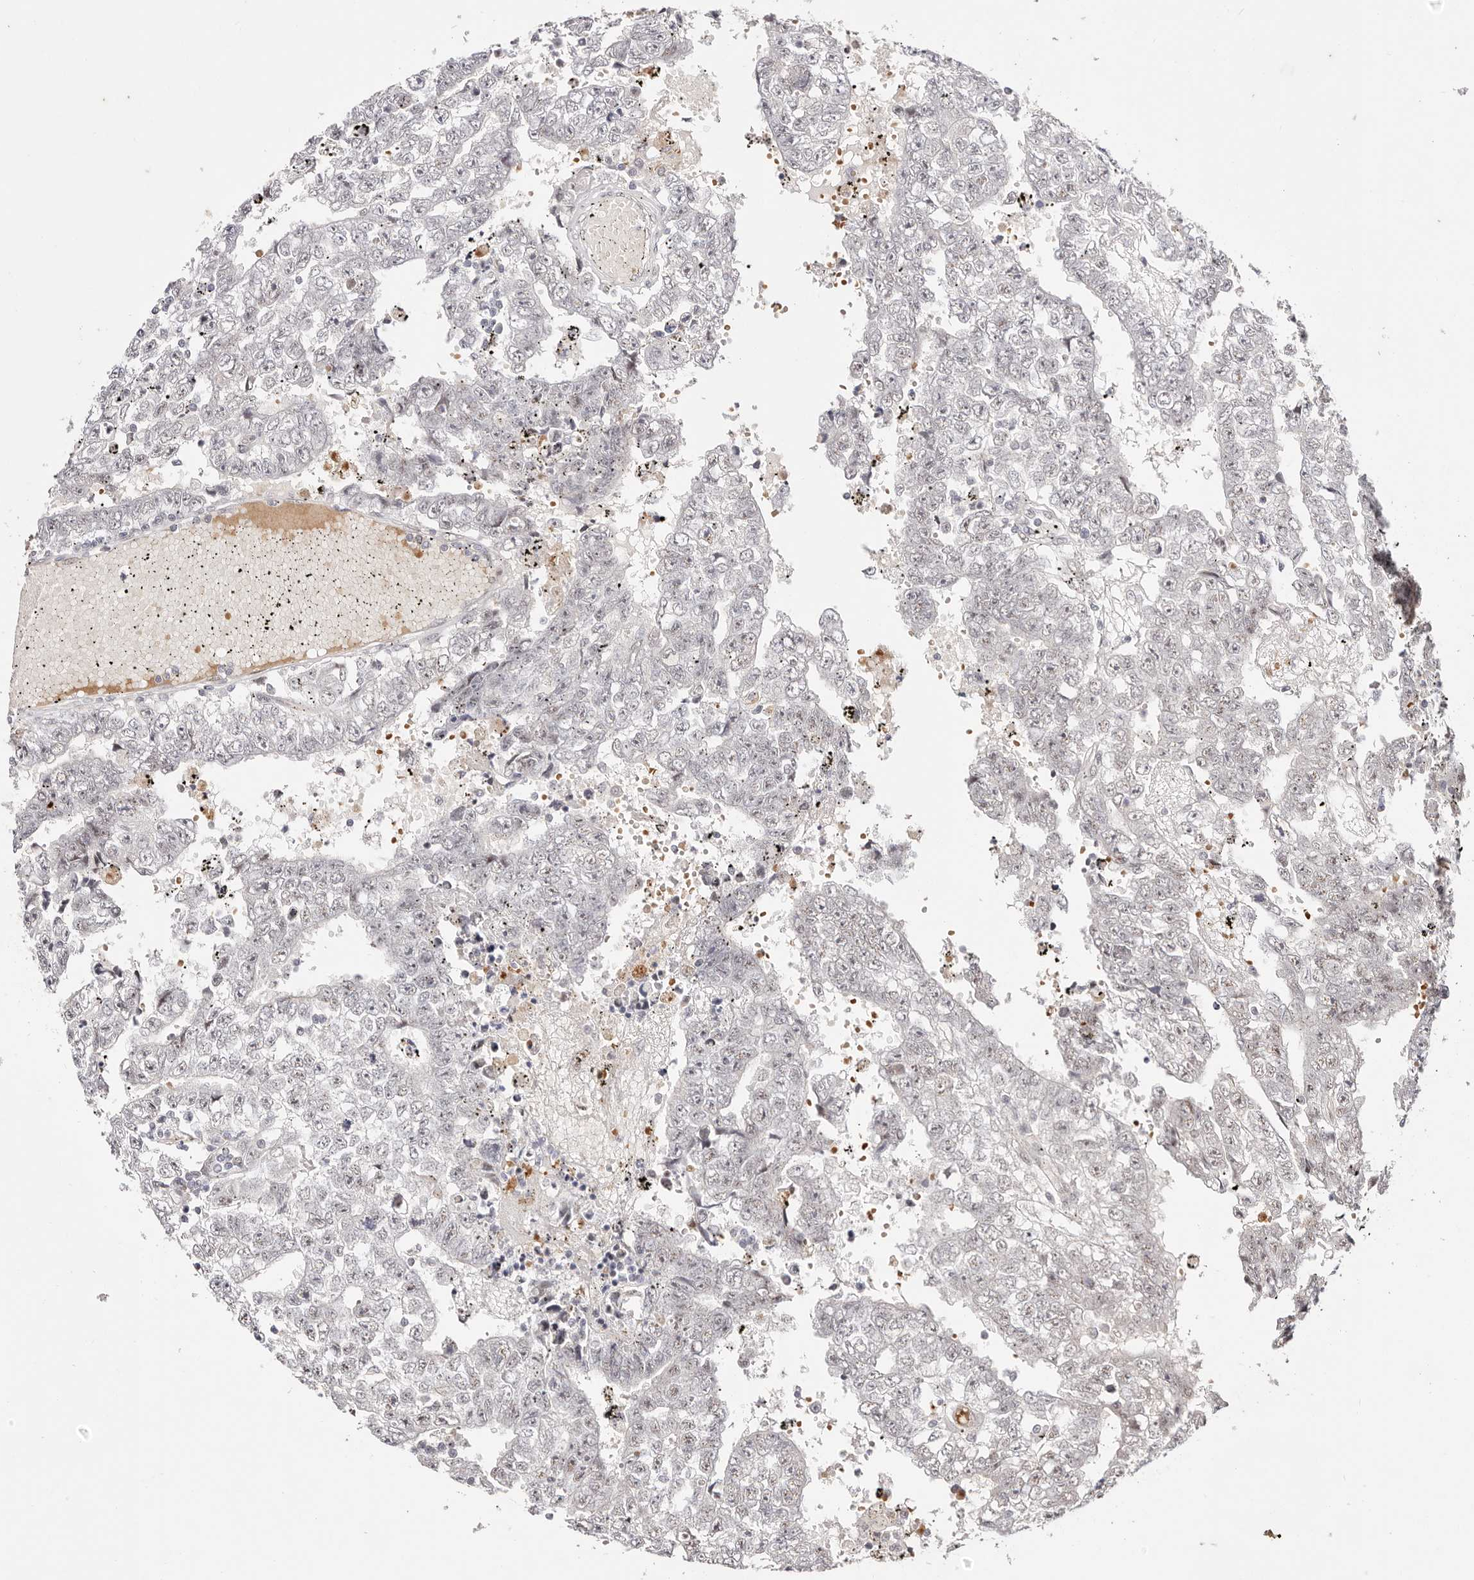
{"staining": {"intensity": "negative", "quantity": "none", "location": "none"}, "tissue": "testis cancer", "cell_type": "Tumor cells", "image_type": "cancer", "snomed": [{"axis": "morphology", "description": "Carcinoma, Embryonal, NOS"}, {"axis": "topography", "description": "Testis"}], "caption": "Immunohistochemistry of human testis embryonal carcinoma reveals no expression in tumor cells. Brightfield microscopy of immunohistochemistry stained with DAB (brown) and hematoxylin (blue), captured at high magnification.", "gene": "WRN", "patient": {"sex": "male", "age": 25}}